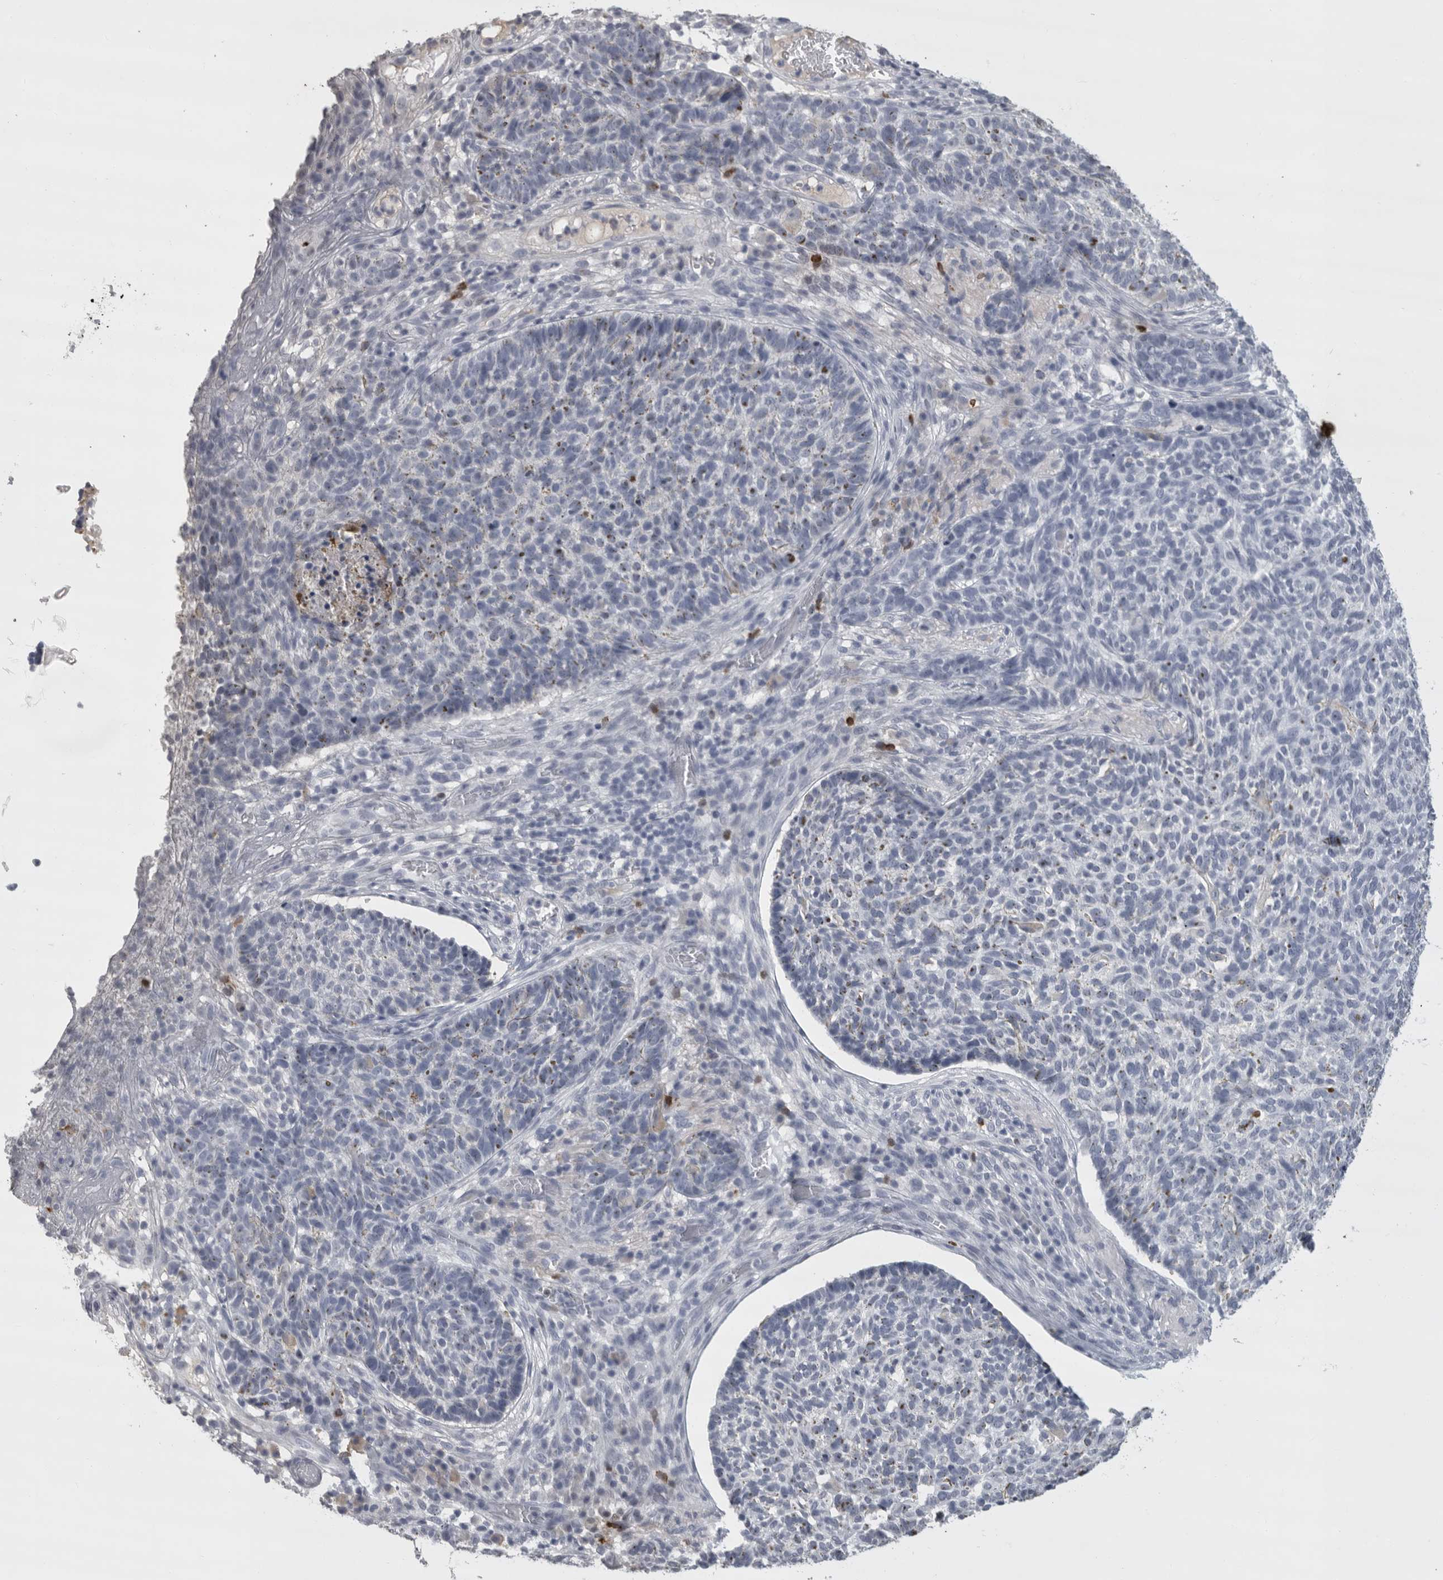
{"staining": {"intensity": "negative", "quantity": "none", "location": "none"}, "tissue": "skin cancer", "cell_type": "Tumor cells", "image_type": "cancer", "snomed": [{"axis": "morphology", "description": "Basal cell carcinoma"}, {"axis": "topography", "description": "Skin"}], "caption": "High power microscopy image of an immunohistochemistry image of skin basal cell carcinoma, revealing no significant positivity in tumor cells. The staining is performed using DAB (3,3'-diaminobenzidine) brown chromogen with nuclei counter-stained in using hematoxylin.", "gene": "GNLY", "patient": {"sex": "male", "age": 85}}